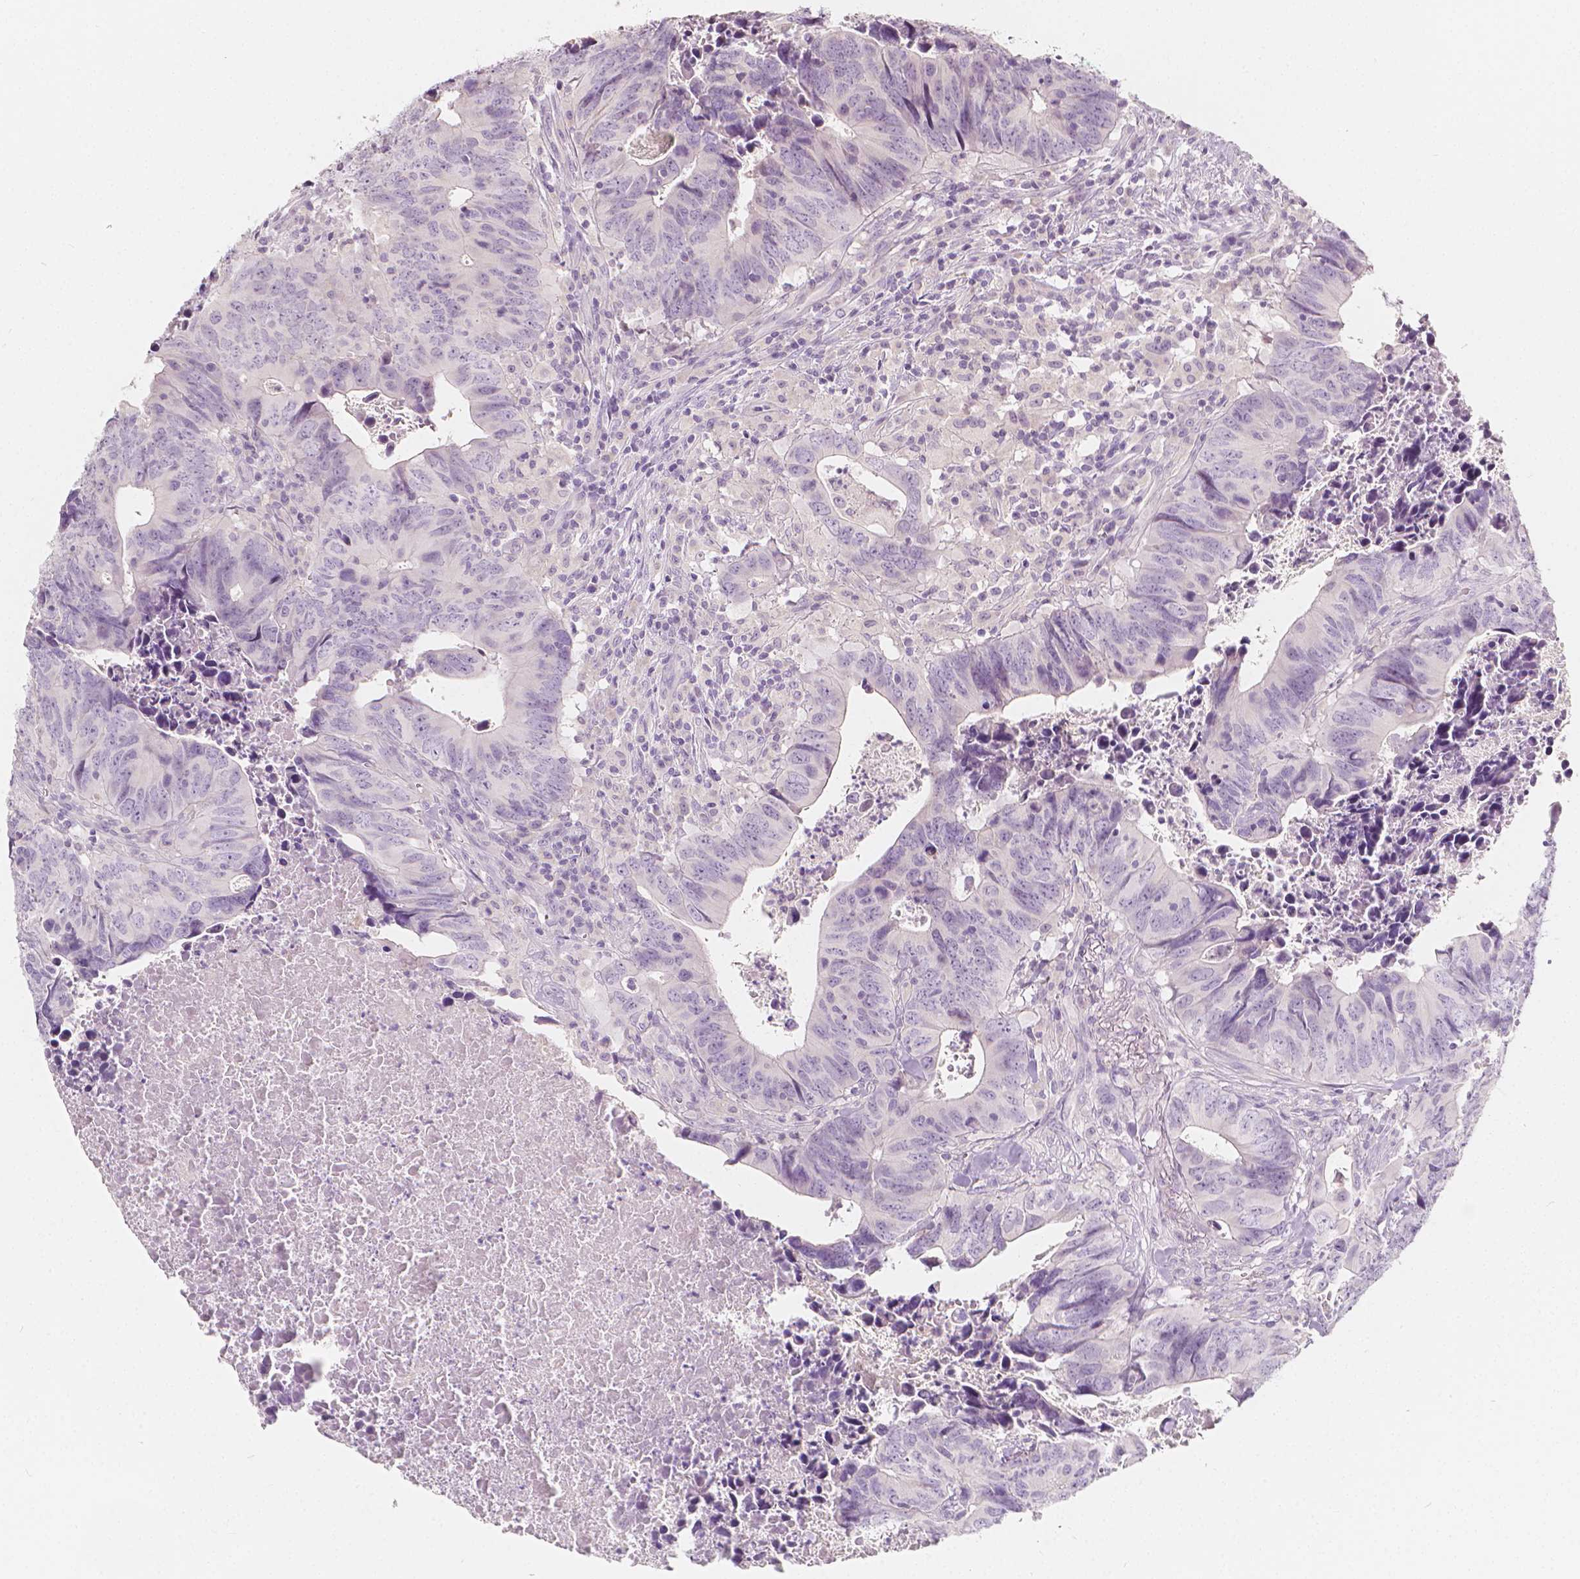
{"staining": {"intensity": "negative", "quantity": "none", "location": "none"}, "tissue": "colorectal cancer", "cell_type": "Tumor cells", "image_type": "cancer", "snomed": [{"axis": "morphology", "description": "Adenocarcinoma, NOS"}, {"axis": "topography", "description": "Colon"}], "caption": "DAB (3,3'-diaminobenzidine) immunohistochemical staining of human colorectal adenocarcinoma exhibits no significant staining in tumor cells.", "gene": "RBFOX1", "patient": {"sex": "female", "age": 82}}